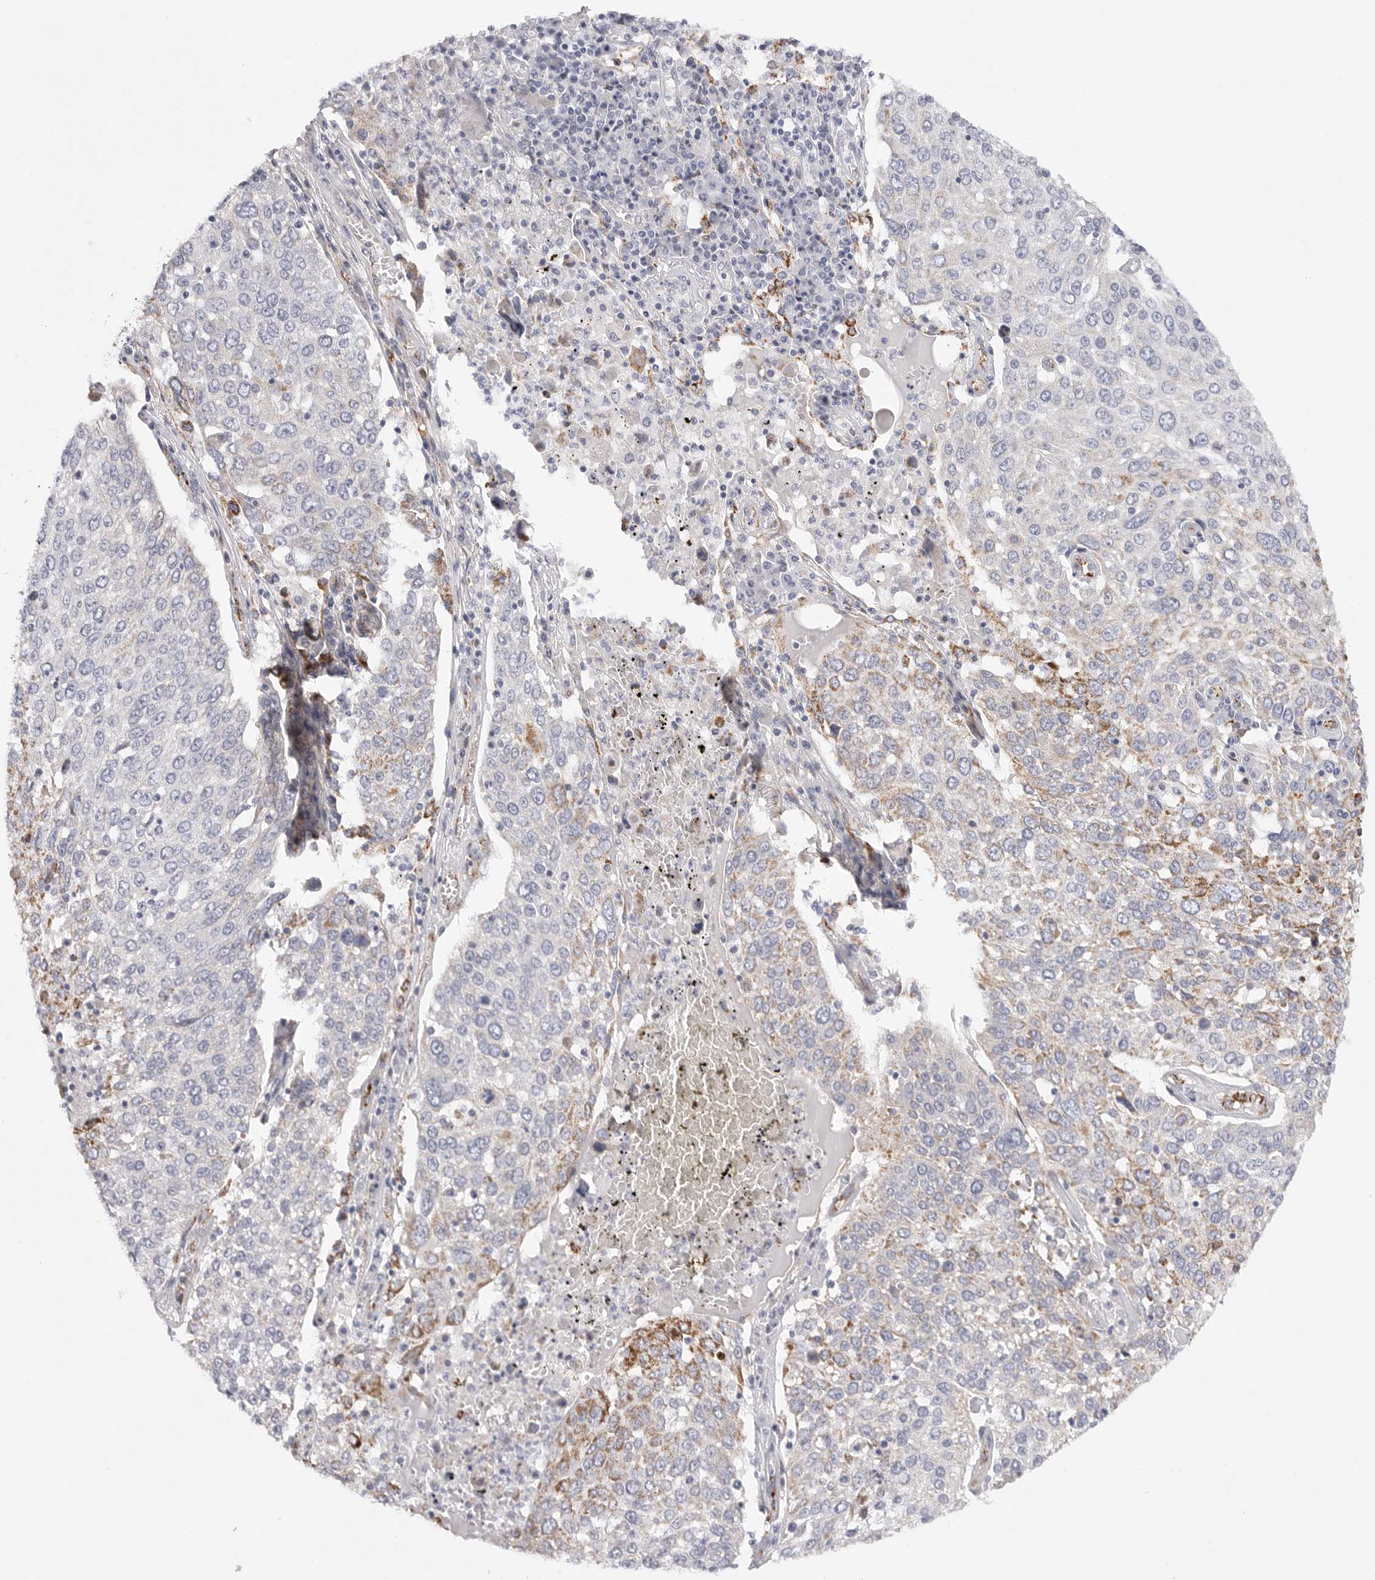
{"staining": {"intensity": "moderate", "quantity": "<25%", "location": "cytoplasmic/membranous"}, "tissue": "lung cancer", "cell_type": "Tumor cells", "image_type": "cancer", "snomed": [{"axis": "morphology", "description": "Squamous cell carcinoma, NOS"}, {"axis": "topography", "description": "Lung"}], "caption": "IHC of lung cancer displays low levels of moderate cytoplasmic/membranous staining in about <25% of tumor cells.", "gene": "ELP3", "patient": {"sex": "male", "age": 65}}